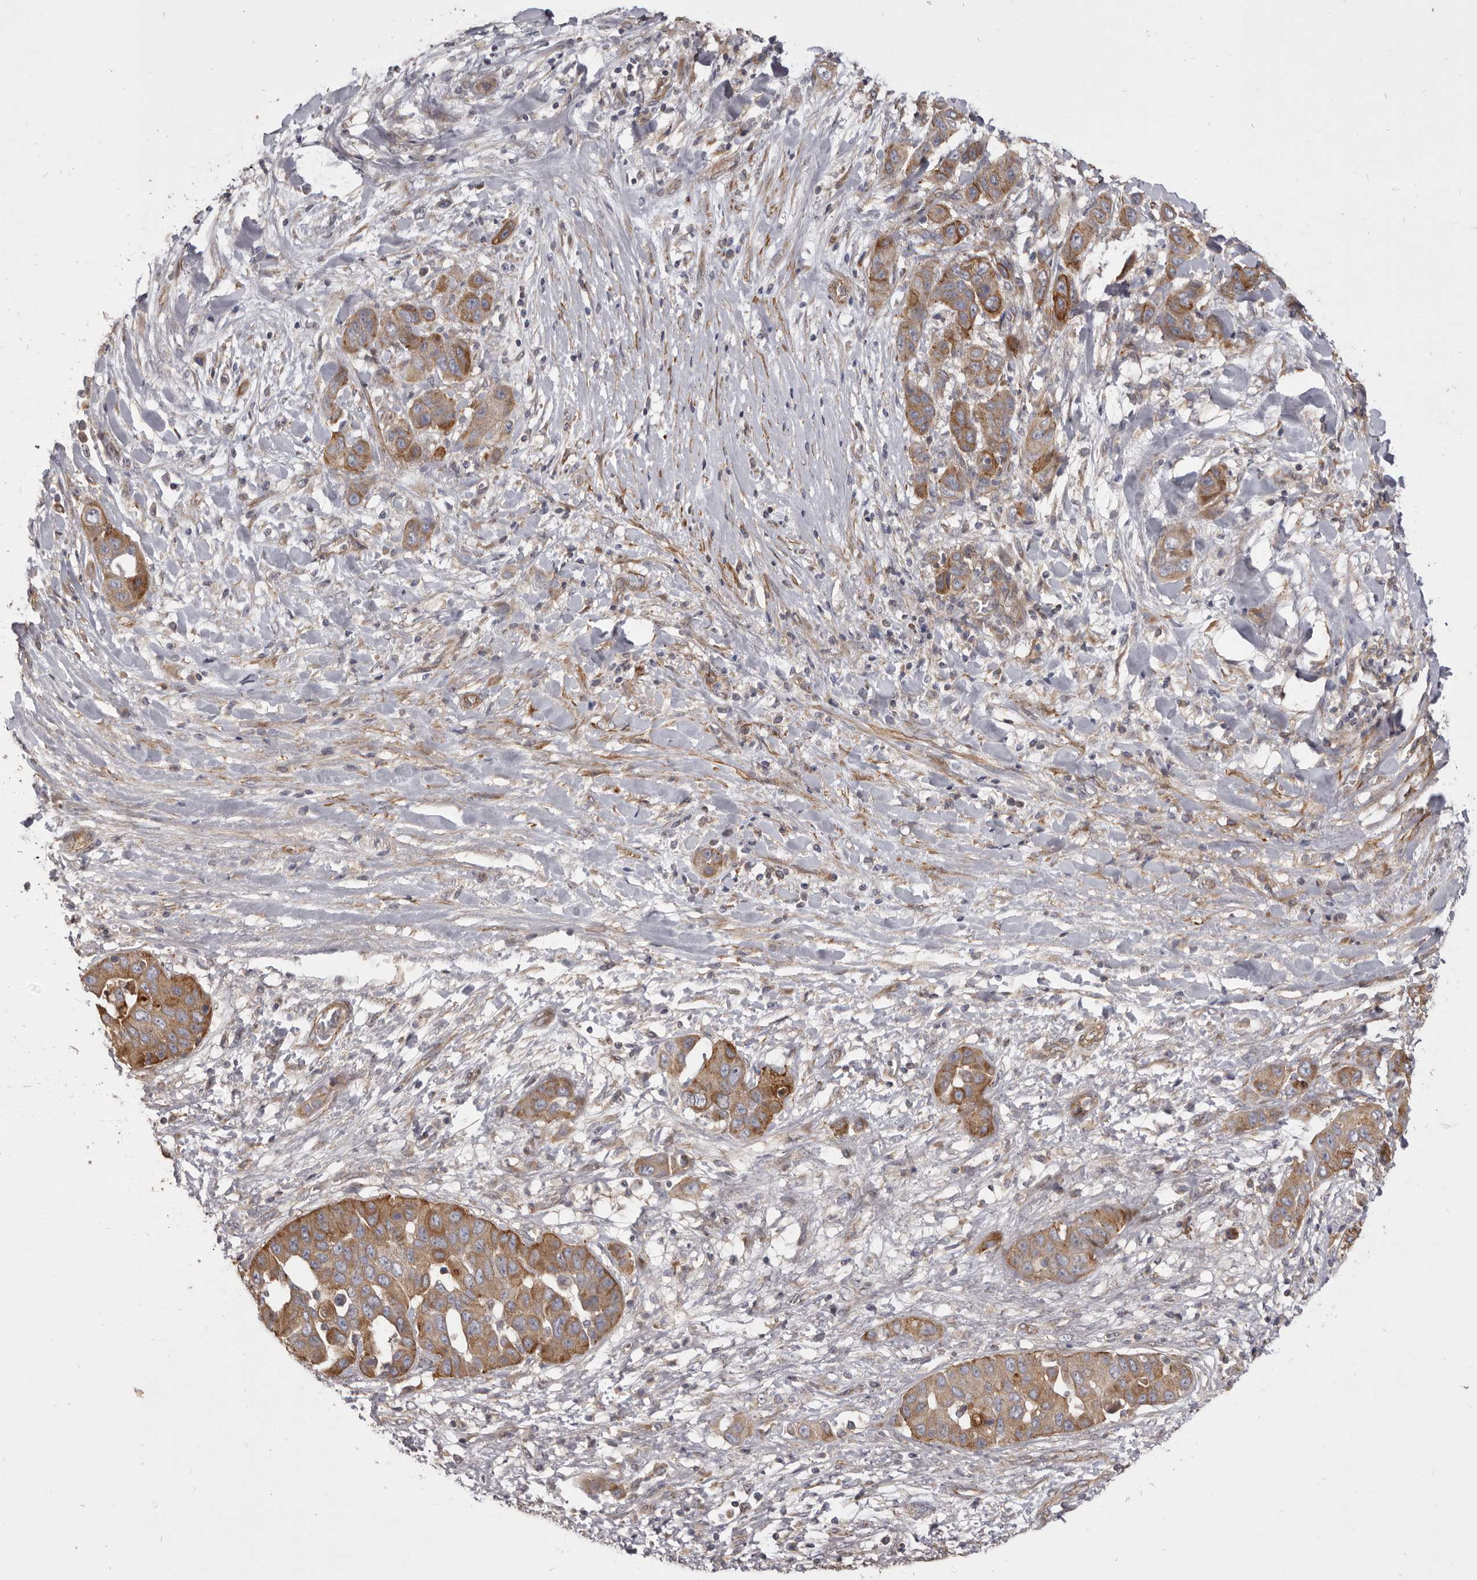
{"staining": {"intensity": "moderate", "quantity": ">75%", "location": "cytoplasmic/membranous"}, "tissue": "liver cancer", "cell_type": "Tumor cells", "image_type": "cancer", "snomed": [{"axis": "morphology", "description": "Cholangiocarcinoma"}, {"axis": "topography", "description": "Liver"}], "caption": "Liver cancer stained for a protein (brown) reveals moderate cytoplasmic/membranous positive positivity in approximately >75% of tumor cells.", "gene": "VPS45", "patient": {"sex": "female", "age": 52}}